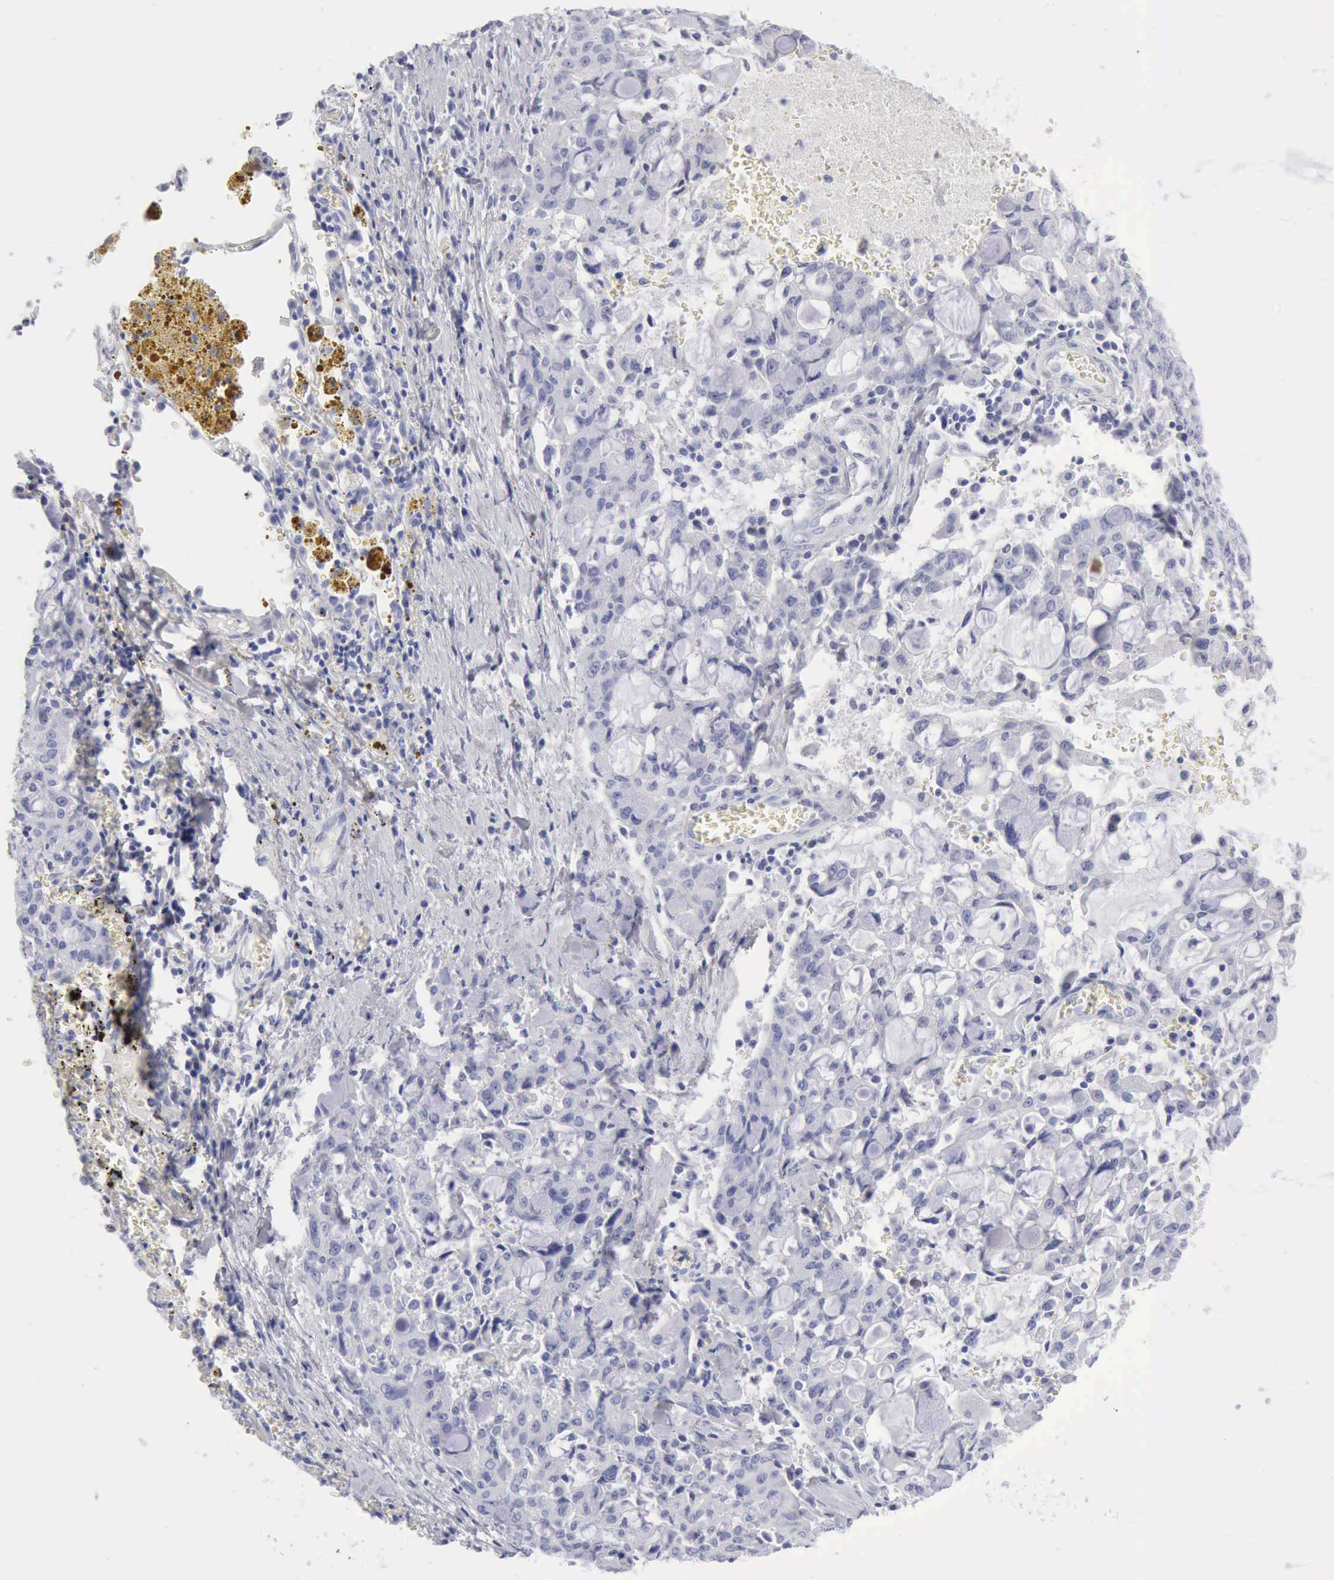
{"staining": {"intensity": "negative", "quantity": "none", "location": "none"}, "tissue": "lung cancer", "cell_type": "Tumor cells", "image_type": "cancer", "snomed": [{"axis": "morphology", "description": "Adenocarcinoma, NOS"}, {"axis": "topography", "description": "Lung"}], "caption": "This is an immunohistochemistry (IHC) image of lung cancer. There is no positivity in tumor cells.", "gene": "KRT5", "patient": {"sex": "female", "age": 44}}